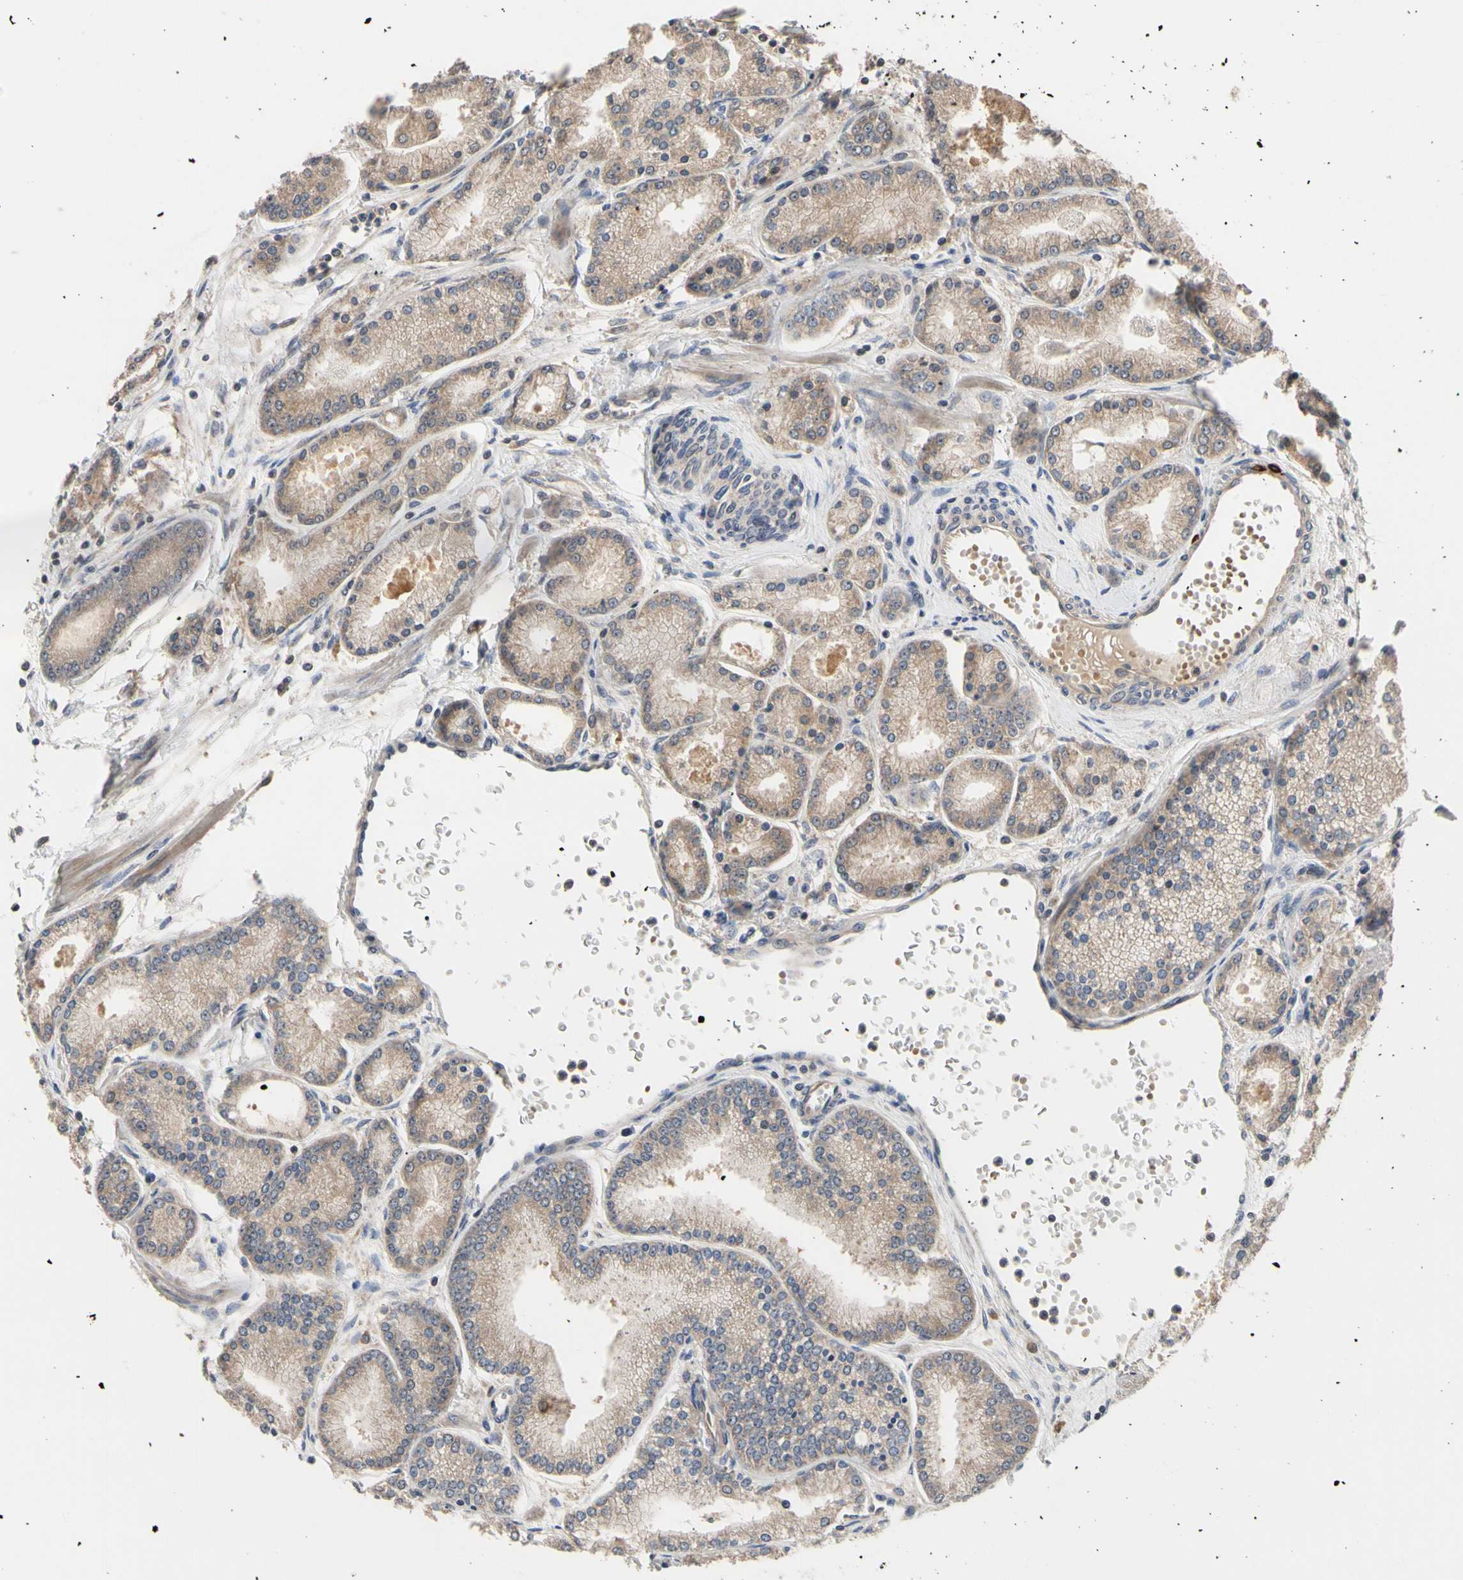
{"staining": {"intensity": "weak", "quantity": ">75%", "location": "cytoplasmic/membranous"}, "tissue": "prostate cancer", "cell_type": "Tumor cells", "image_type": "cancer", "snomed": [{"axis": "morphology", "description": "Adenocarcinoma, High grade"}, {"axis": "topography", "description": "Prostate"}], "caption": "Immunohistochemical staining of human prostate adenocarcinoma (high-grade) reveals weak cytoplasmic/membranous protein positivity in approximately >75% of tumor cells.", "gene": "CYTIP", "patient": {"sex": "male", "age": 61}}